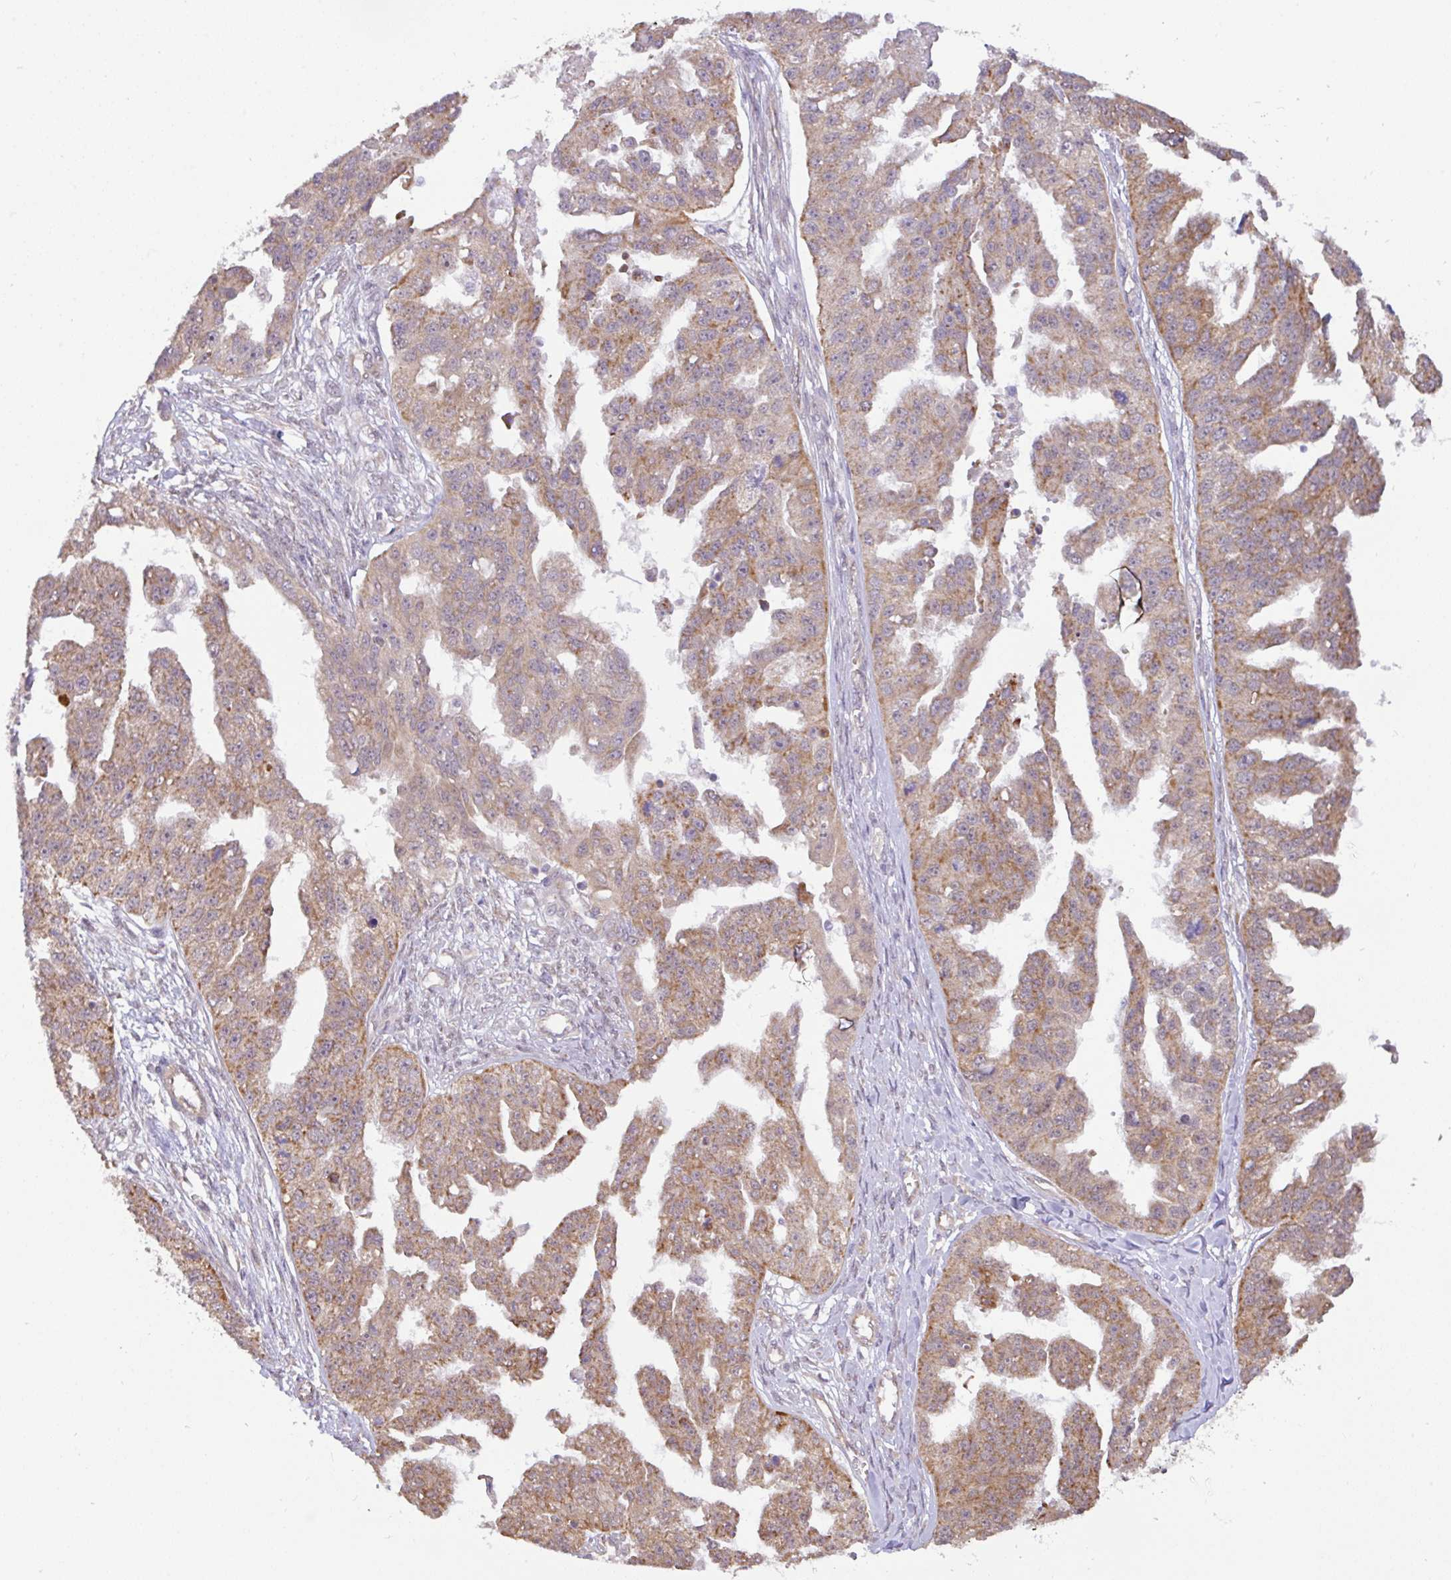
{"staining": {"intensity": "moderate", "quantity": ">75%", "location": "cytoplasmic/membranous"}, "tissue": "ovarian cancer", "cell_type": "Tumor cells", "image_type": "cancer", "snomed": [{"axis": "morphology", "description": "Cystadenocarcinoma, serous, NOS"}, {"axis": "topography", "description": "Ovary"}], "caption": "DAB (3,3'-diaminobenzidine) immunohistochemical staining of ovarian serous cystadenocarcinoma shows moderate cytoplasmic/membranous protein expression in about >75% of tumor cells.", "gene": "DLEU7", "patient": {"sex": "female", "age": 58}}